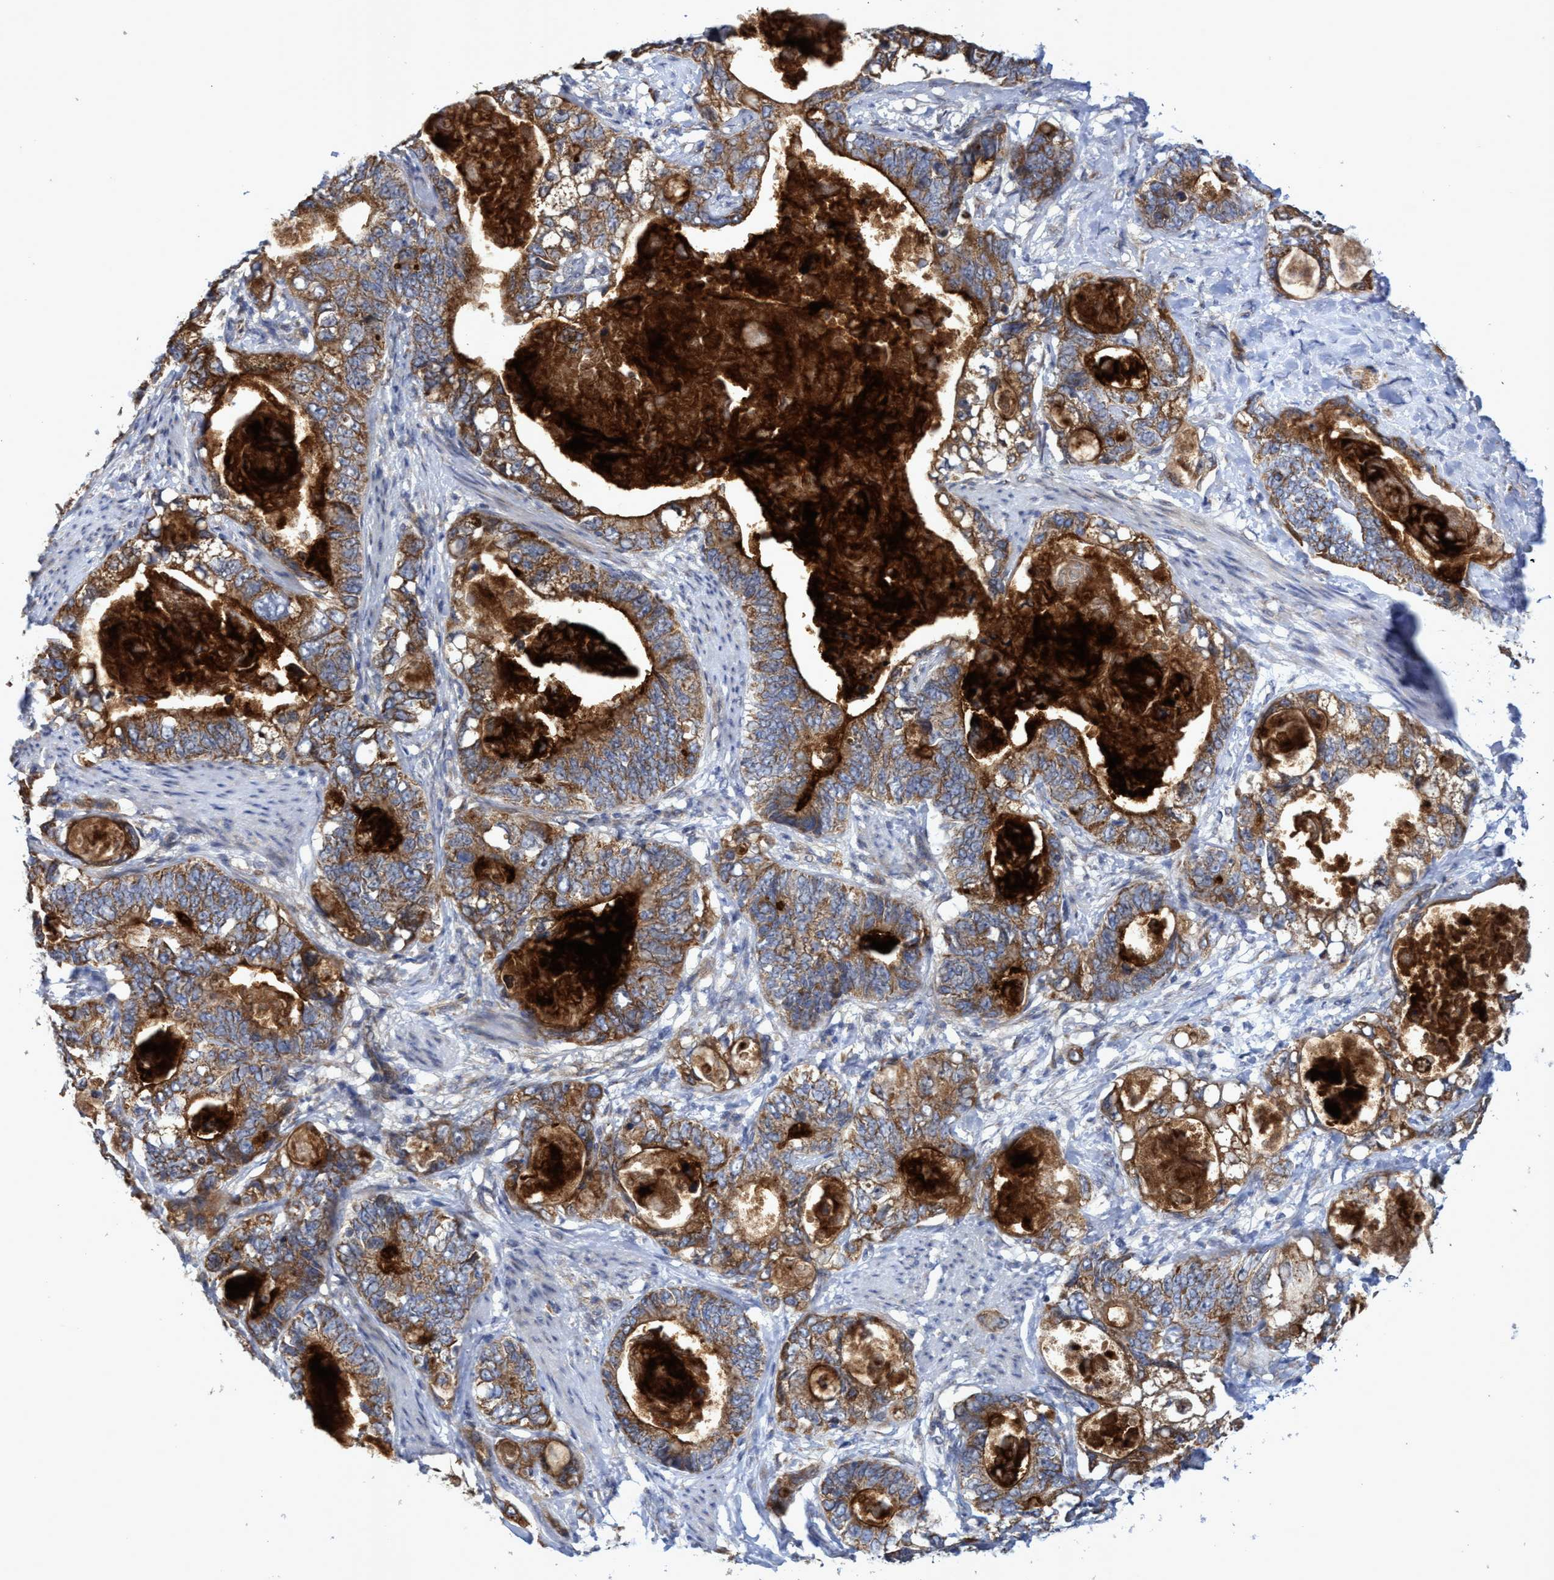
{"staining": {"intensity": "strong", "quantity": ">75%", "location": "cytoplasmic/membranous"}, "tissue": "stomach cancer", "cell_type": "Tumor cells", "image_type": "cancer", "snomed": [{"axis": "morphology", "description": "Normal tissue, NOS"}, {"axis": "morphology", "description": "Adenocarcinoma, NOS"}, {"axis": "topography", "description": "Stomach"}], "caption": "Protein staining of adenocarcinoma (stomach) tissue reveals strong cytoplasmic/membranous expression in about >75% of tumor cells.", "gene": "NAT16", "patient": {"sex": "female", "age": 89}}